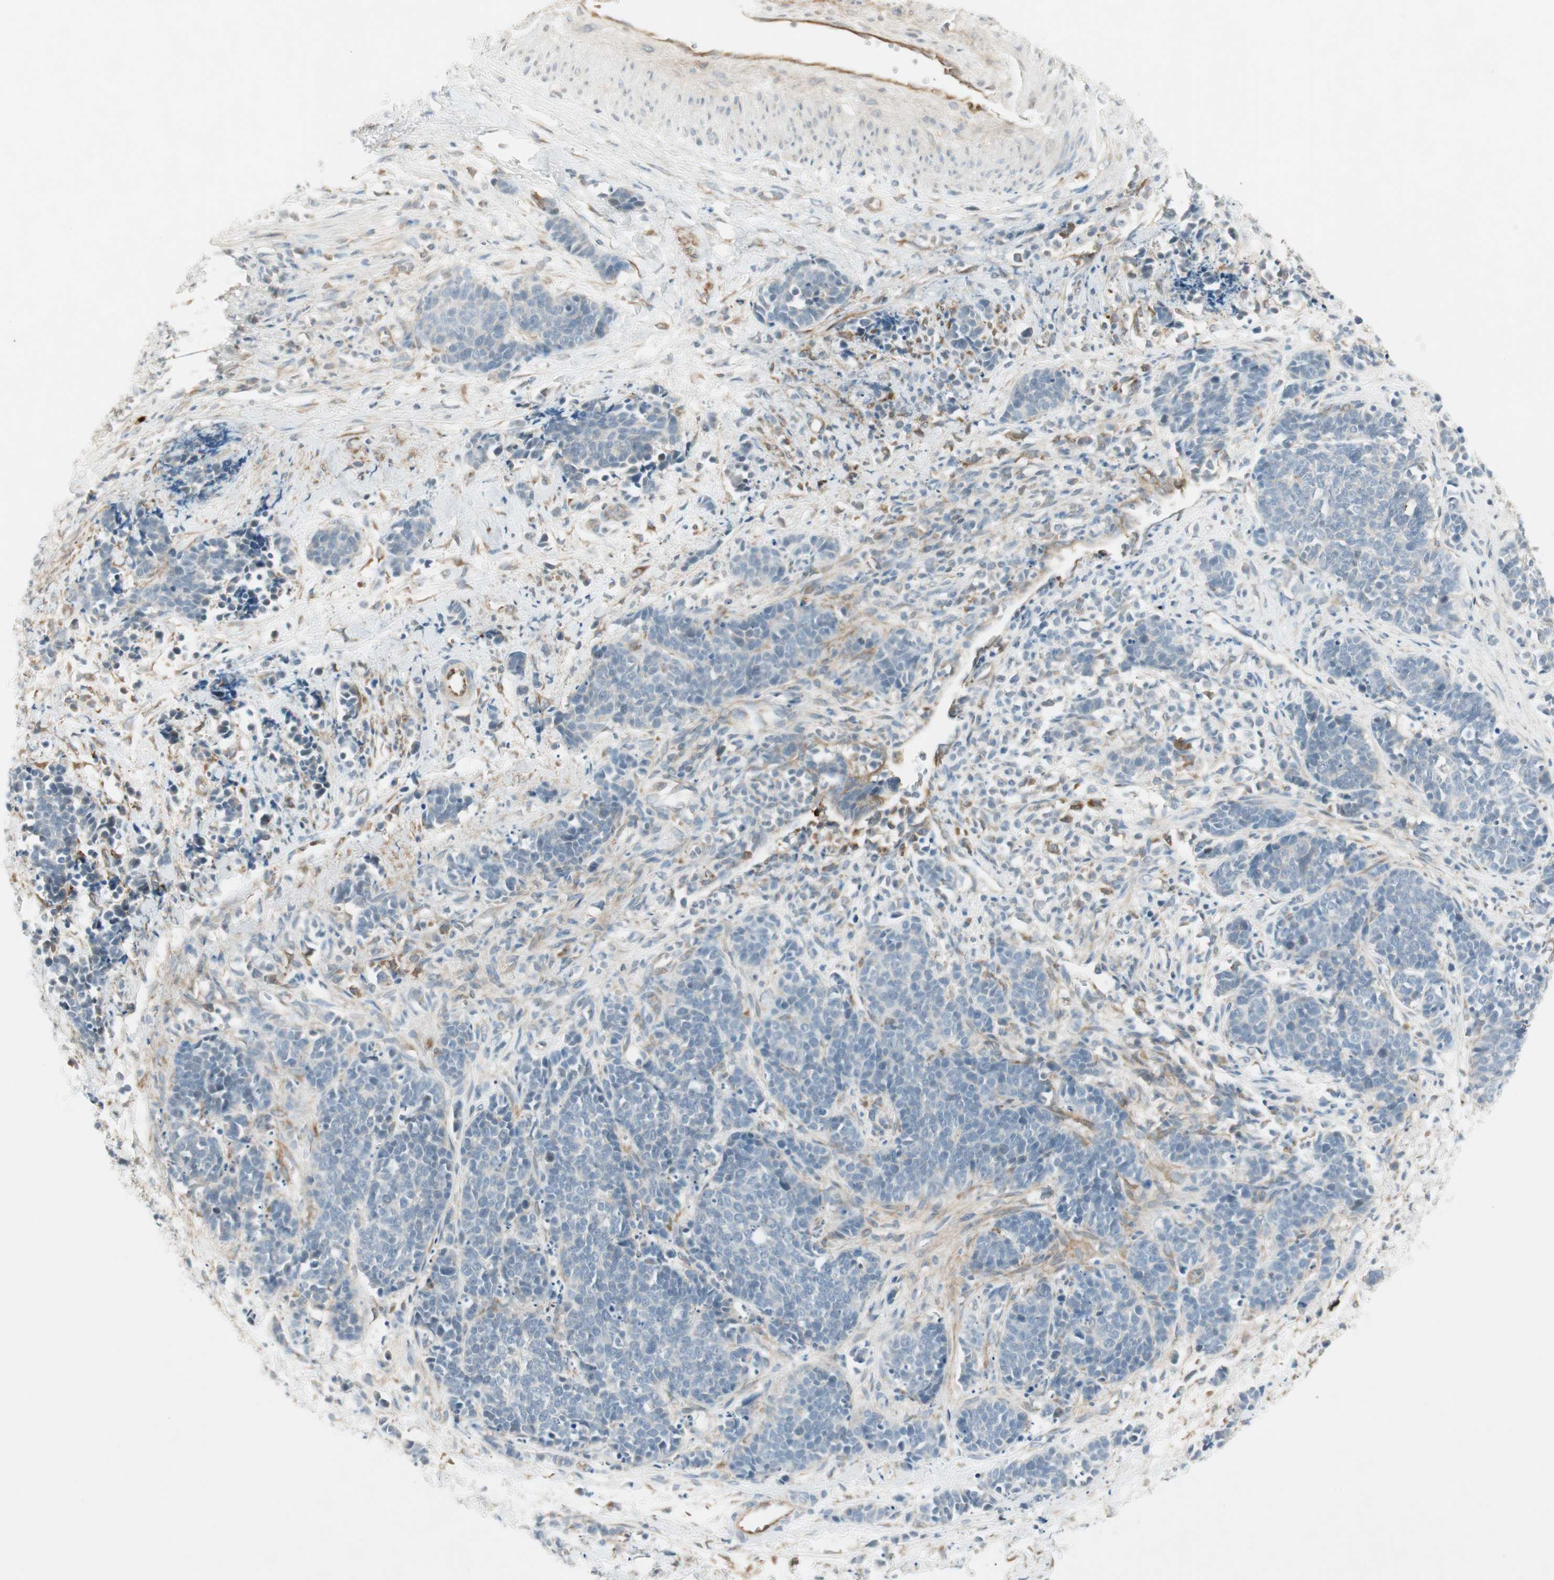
{"staining": {"intensity": "negative", "quantity": "none", "location": "none"}, "tissue": "cervical cancer", "cell_type": "Tumor cells", "image_type": "cancer", "snomed": [{"axis": "morphology", "description": "Squamous cell carcinoma, NOS"}, {"axis": "topography", "description": "Cervix"}], "caption": "Immunohistochemical staining of human squamous cell carcinoma (cervical) reveals no significant expression in tumor cells.", "gene": "STON1-GTF2A1L", "patient": {"sex": "female", "age": 35}}